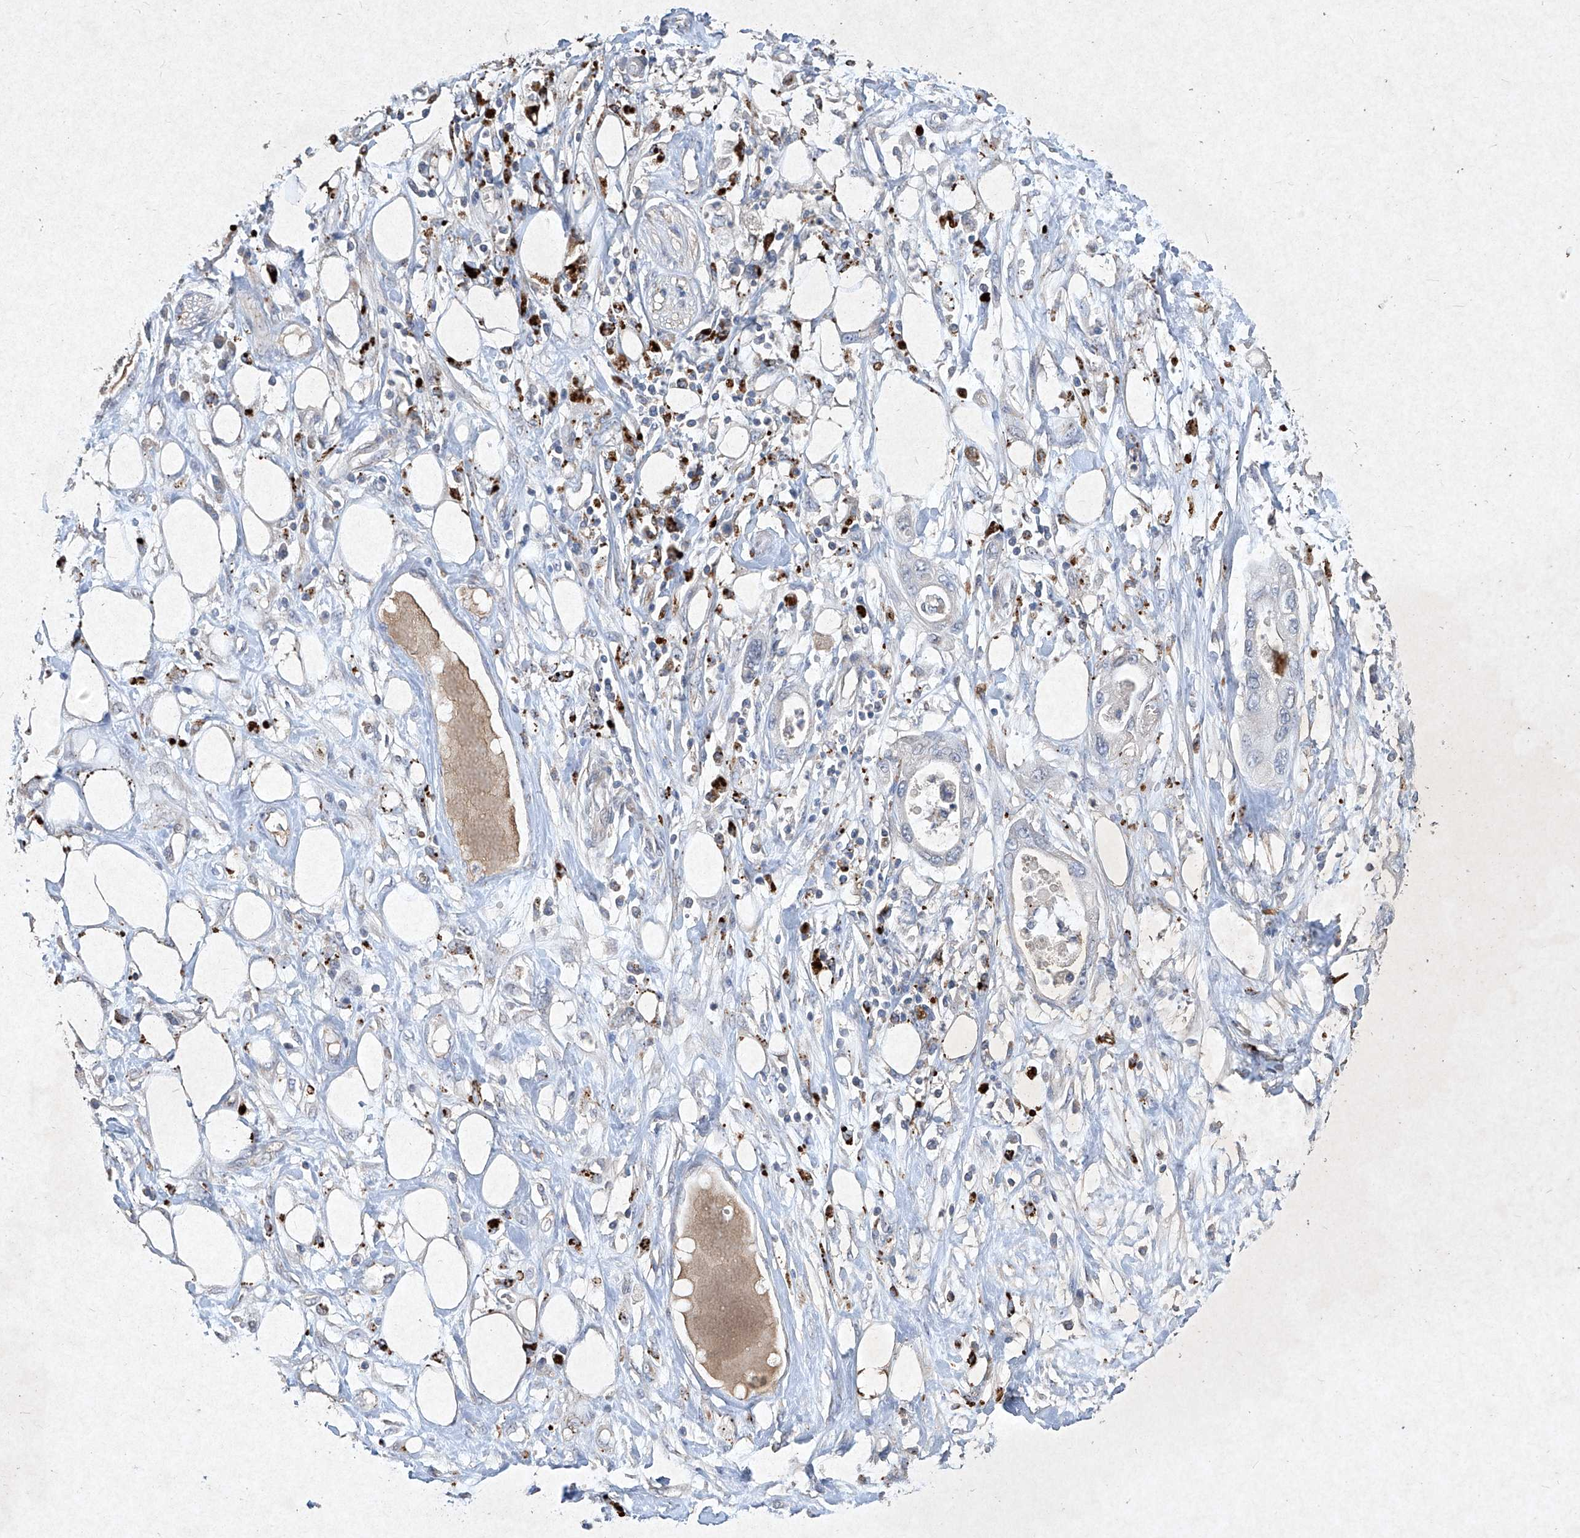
{"staining": {"intensity": "negative", "quantity": "none", "location": "none"}, "tissue": "pancreatic cancer", "cell_type": "Tumor cells", "image_type": "cancer", "snomed": [{"axis": "morphology", "description": "Adenocarcinoma, NOS"}, {"axis": "topography", "description": "Pancreas"}], "caption": "DAB (3,3'-diaminobenzidine) immunohistochemical staining of adenocarcinoma (pancreatic) displays no significant staining in tumor cells. The staining is performed using DAB (3,3'-diaminobenzidine) brown chromogen with nuclei counter-stained in using hematoxylin.", "gene": "MED16", "patient": {"sex": "male", "age": 68}}